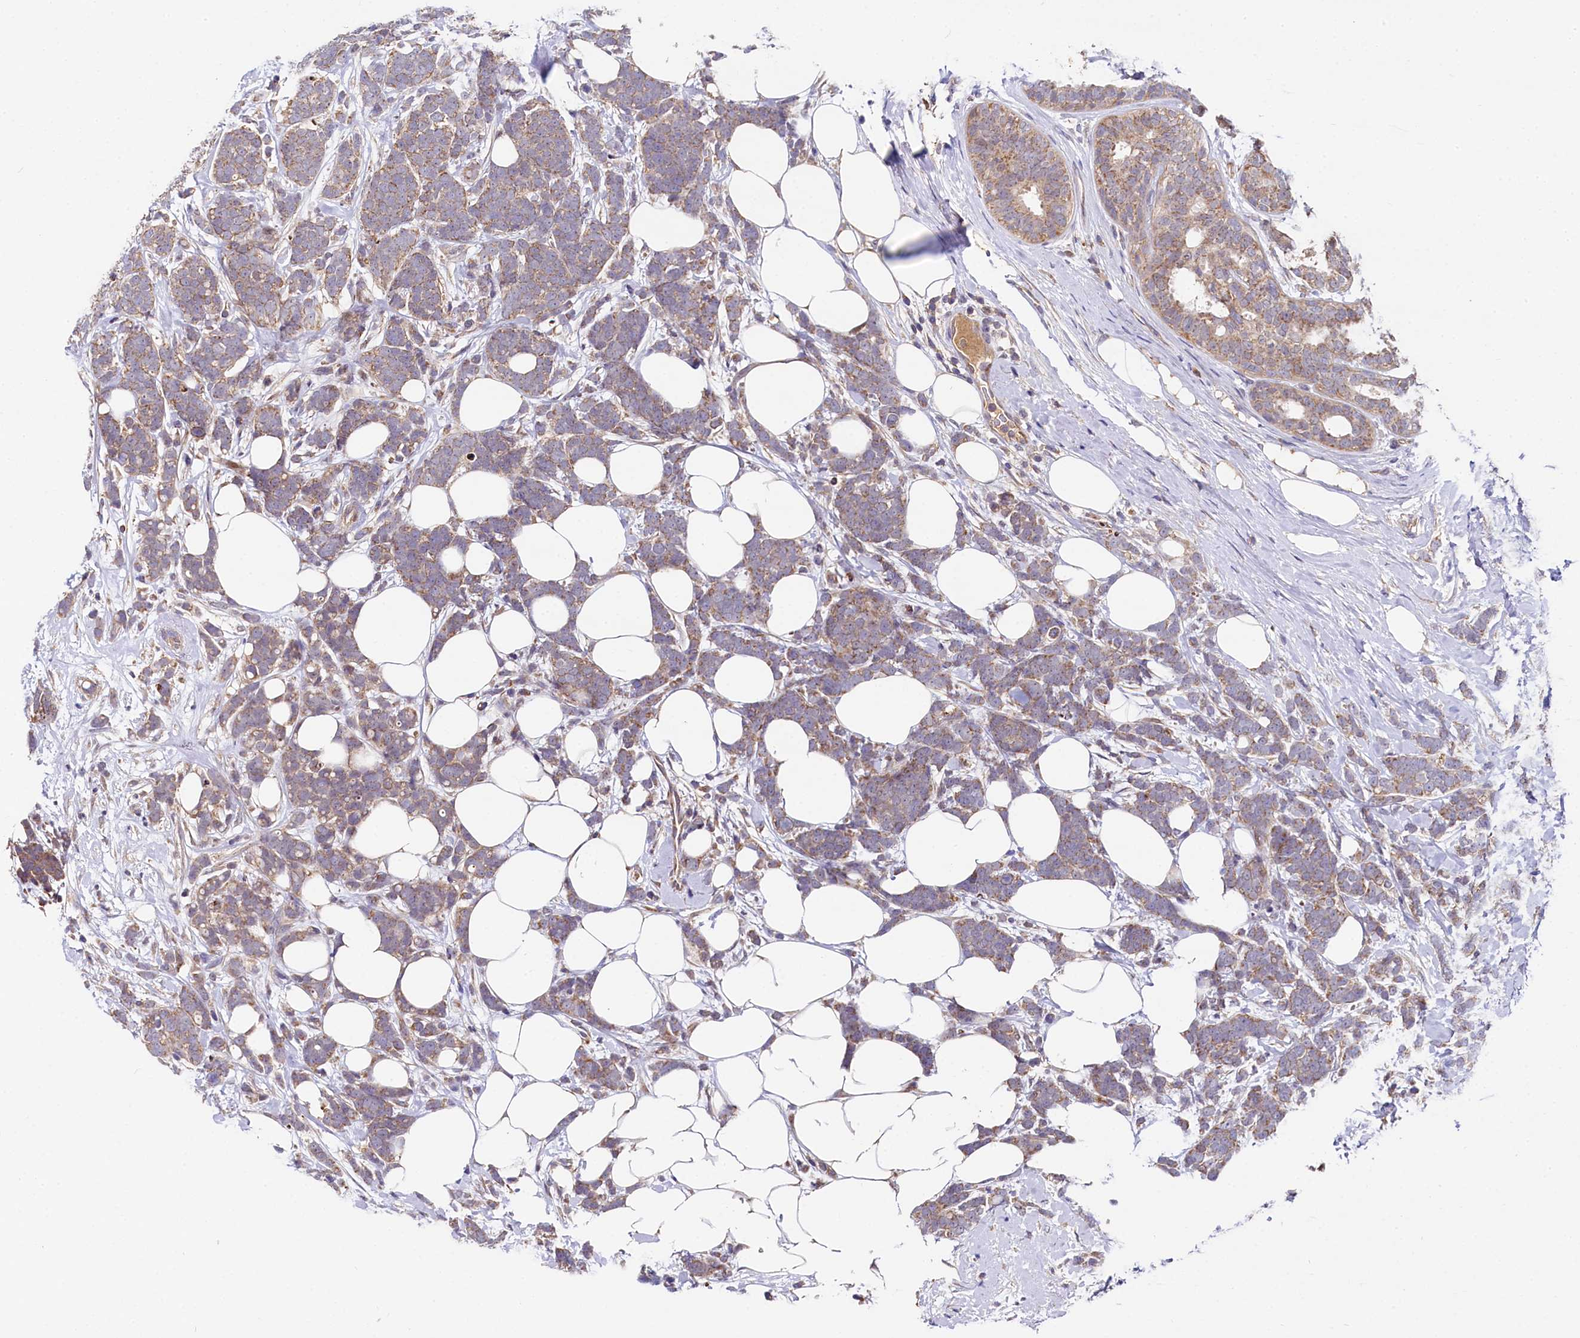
{"staining": {"intensity": "moderate", "quantity": ">75%", "location": "cytoplasmic/membranous"}, "tissue": "breast cancer", "cell_type": "Tumor cells", "image_type": "cancer", "snomed": [{"axis": "morphology", "description": "Lobular carcinoma"}, {"axis": "topography", "description": "Breast"}], "caption": "High-magnification brightfield microscopy of lobular carcinoma (breast) stained with DAB (brown) and counterstained with hematoxylin (blue). tumor cells exhibit moderate cytoplasmic/membranous staining is present in approximately>75% of cells.", "gene": "SPRYD3", "patient": {"sex": "female", "age": 58}}